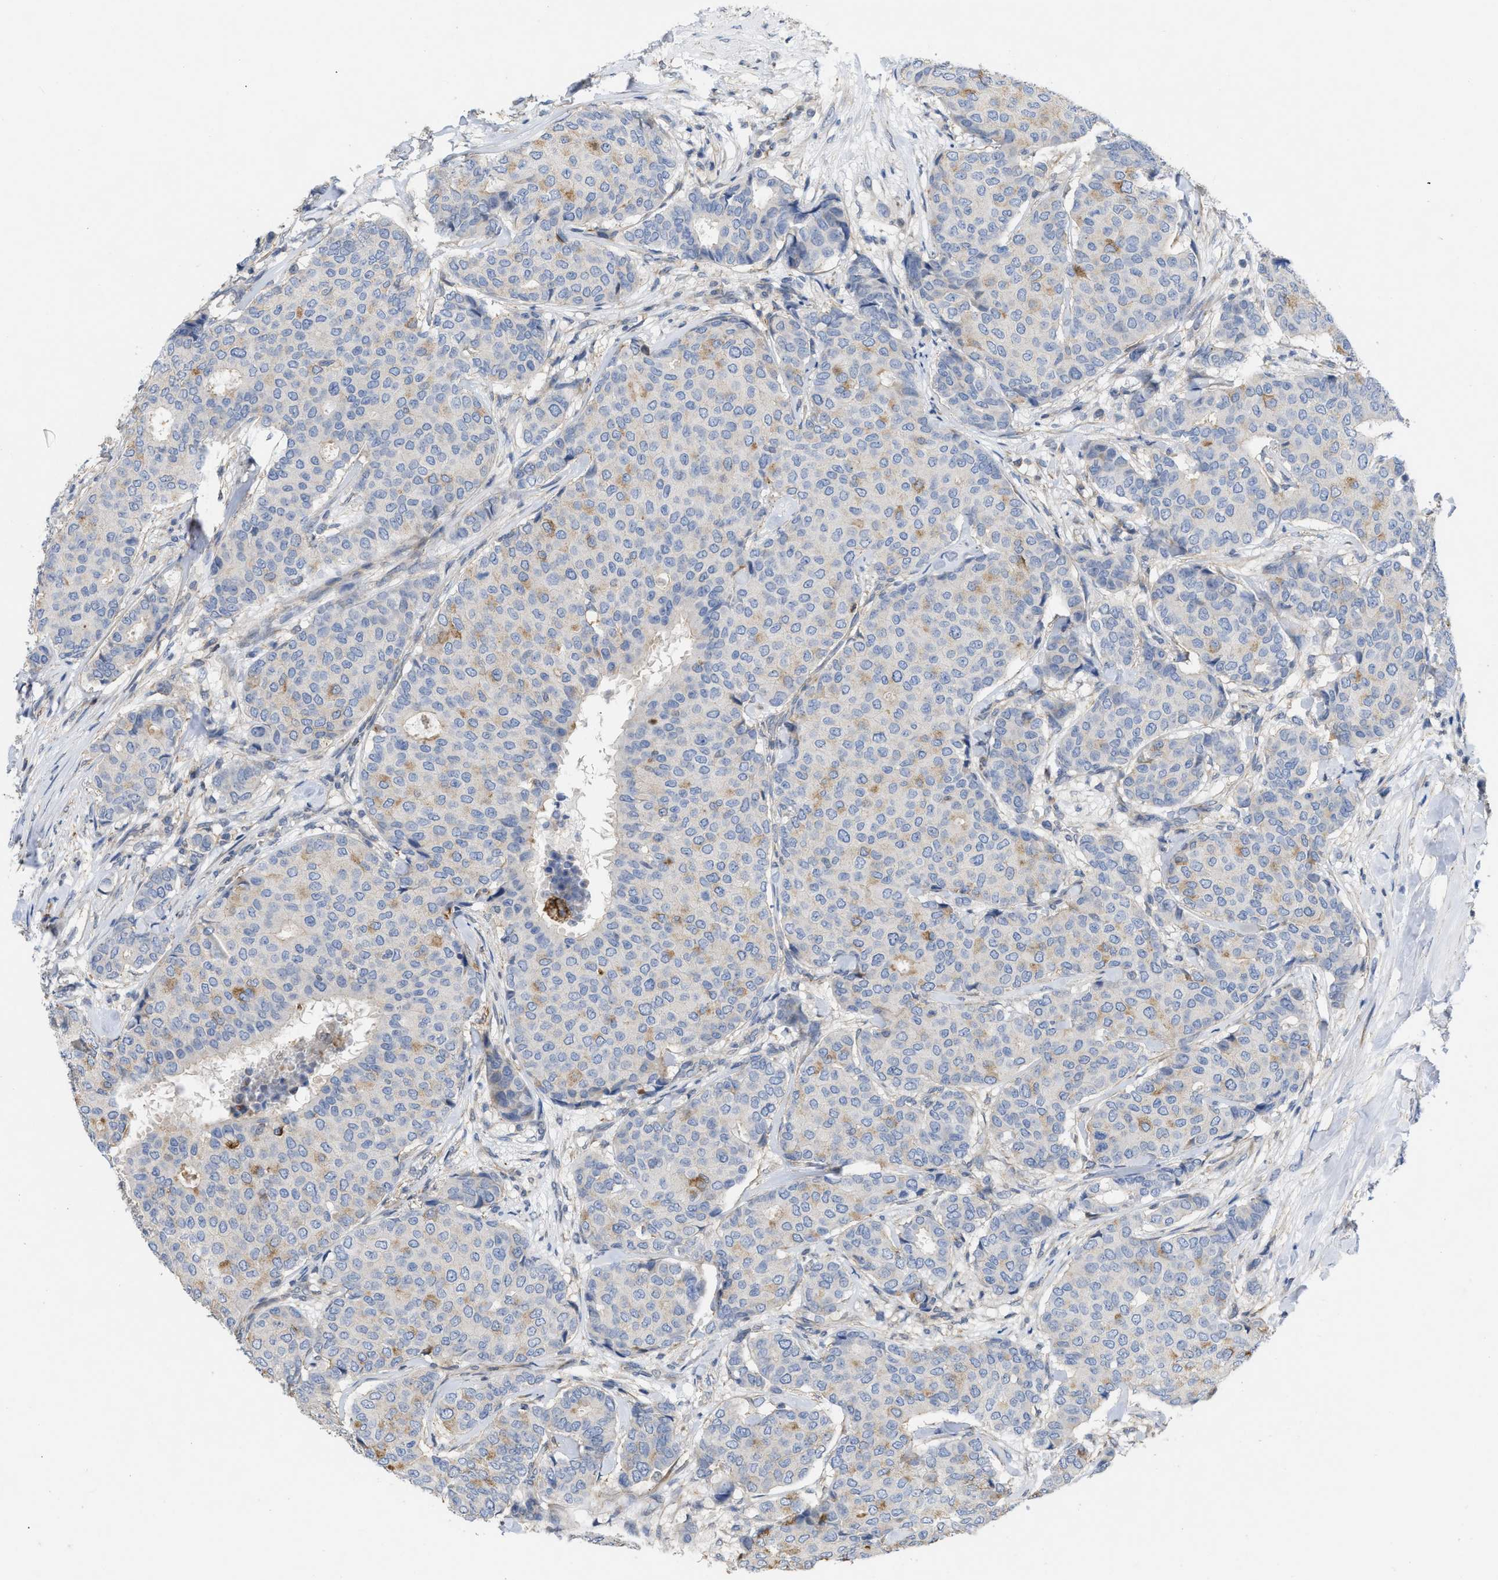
{"staining": {"intensity": "weak", "quantity": "<25%", "location": "cytoplasmic/membranous"}, "tissue": "breast cancer", "cell_type": "Tumor cells", "image_type": "cancer", "snomed": [{"axis": "morphology", "description": "Duct carcinoma"}, {"axis": "topography", "description": "Breast"}], "caption": "This is a image of IHC staining of breast cancer, which shows no expression in tumor cells.", "gene": "TMEM131", "patient": {"sex": "female", "age": 75}}